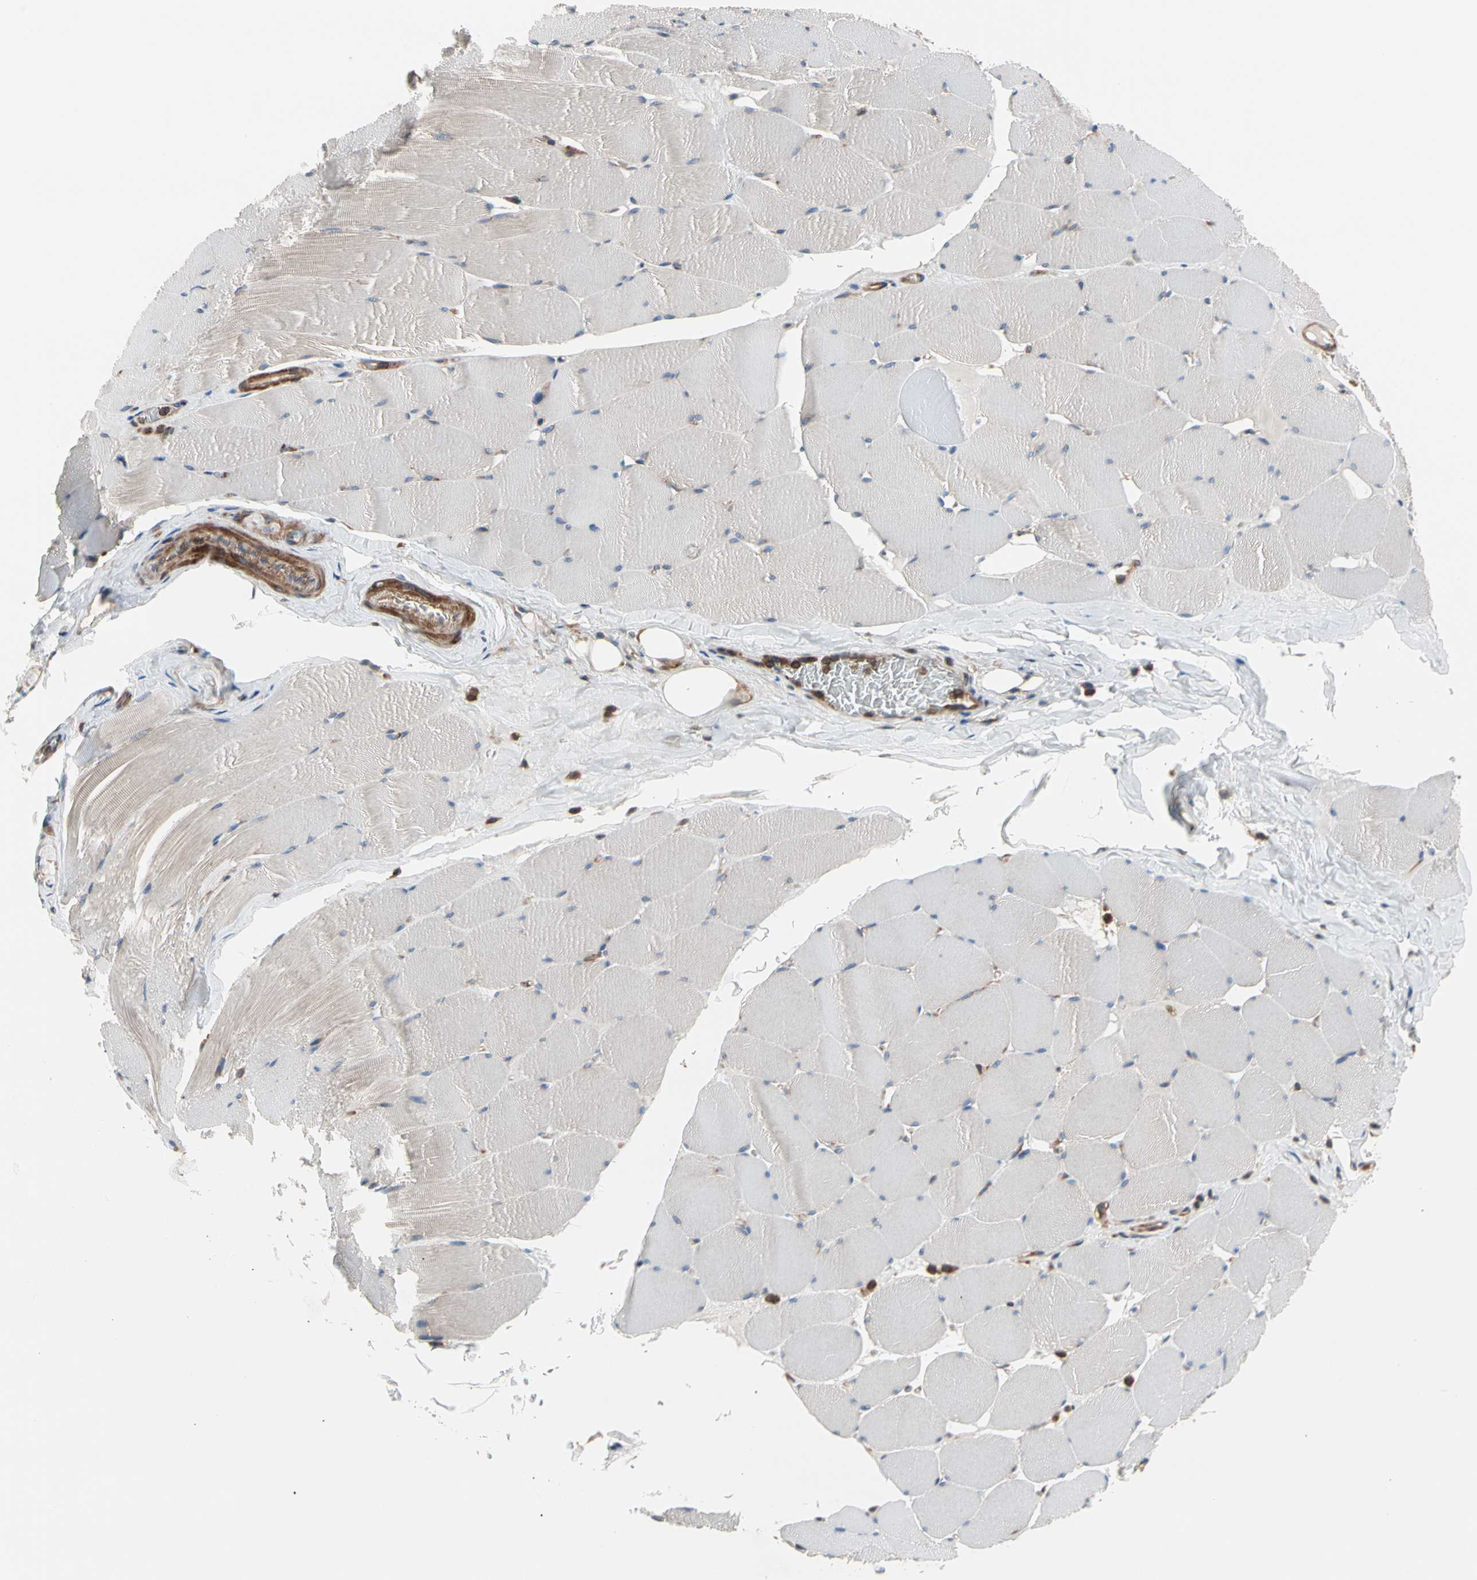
{"staining": {"intensity": "negative", "quantity": "none", "location": "none"}, "tissue": "skeletal muscle", "cell_type": "Myocytes", "image_type": "normal", "snomed": [{"axis": "morphology", "description": "Normal tissue, NOS"}, {"axis": "topography", "description": "Skeletal muscle"}], "caption": "Immunohistochemistry (IHC) micrograph of benign skeletal muscle stained for a protein (brown), which shows no expression in myocytes.", "gene": "ROCK1", "patient": {"sex": "male", "age": 62}}